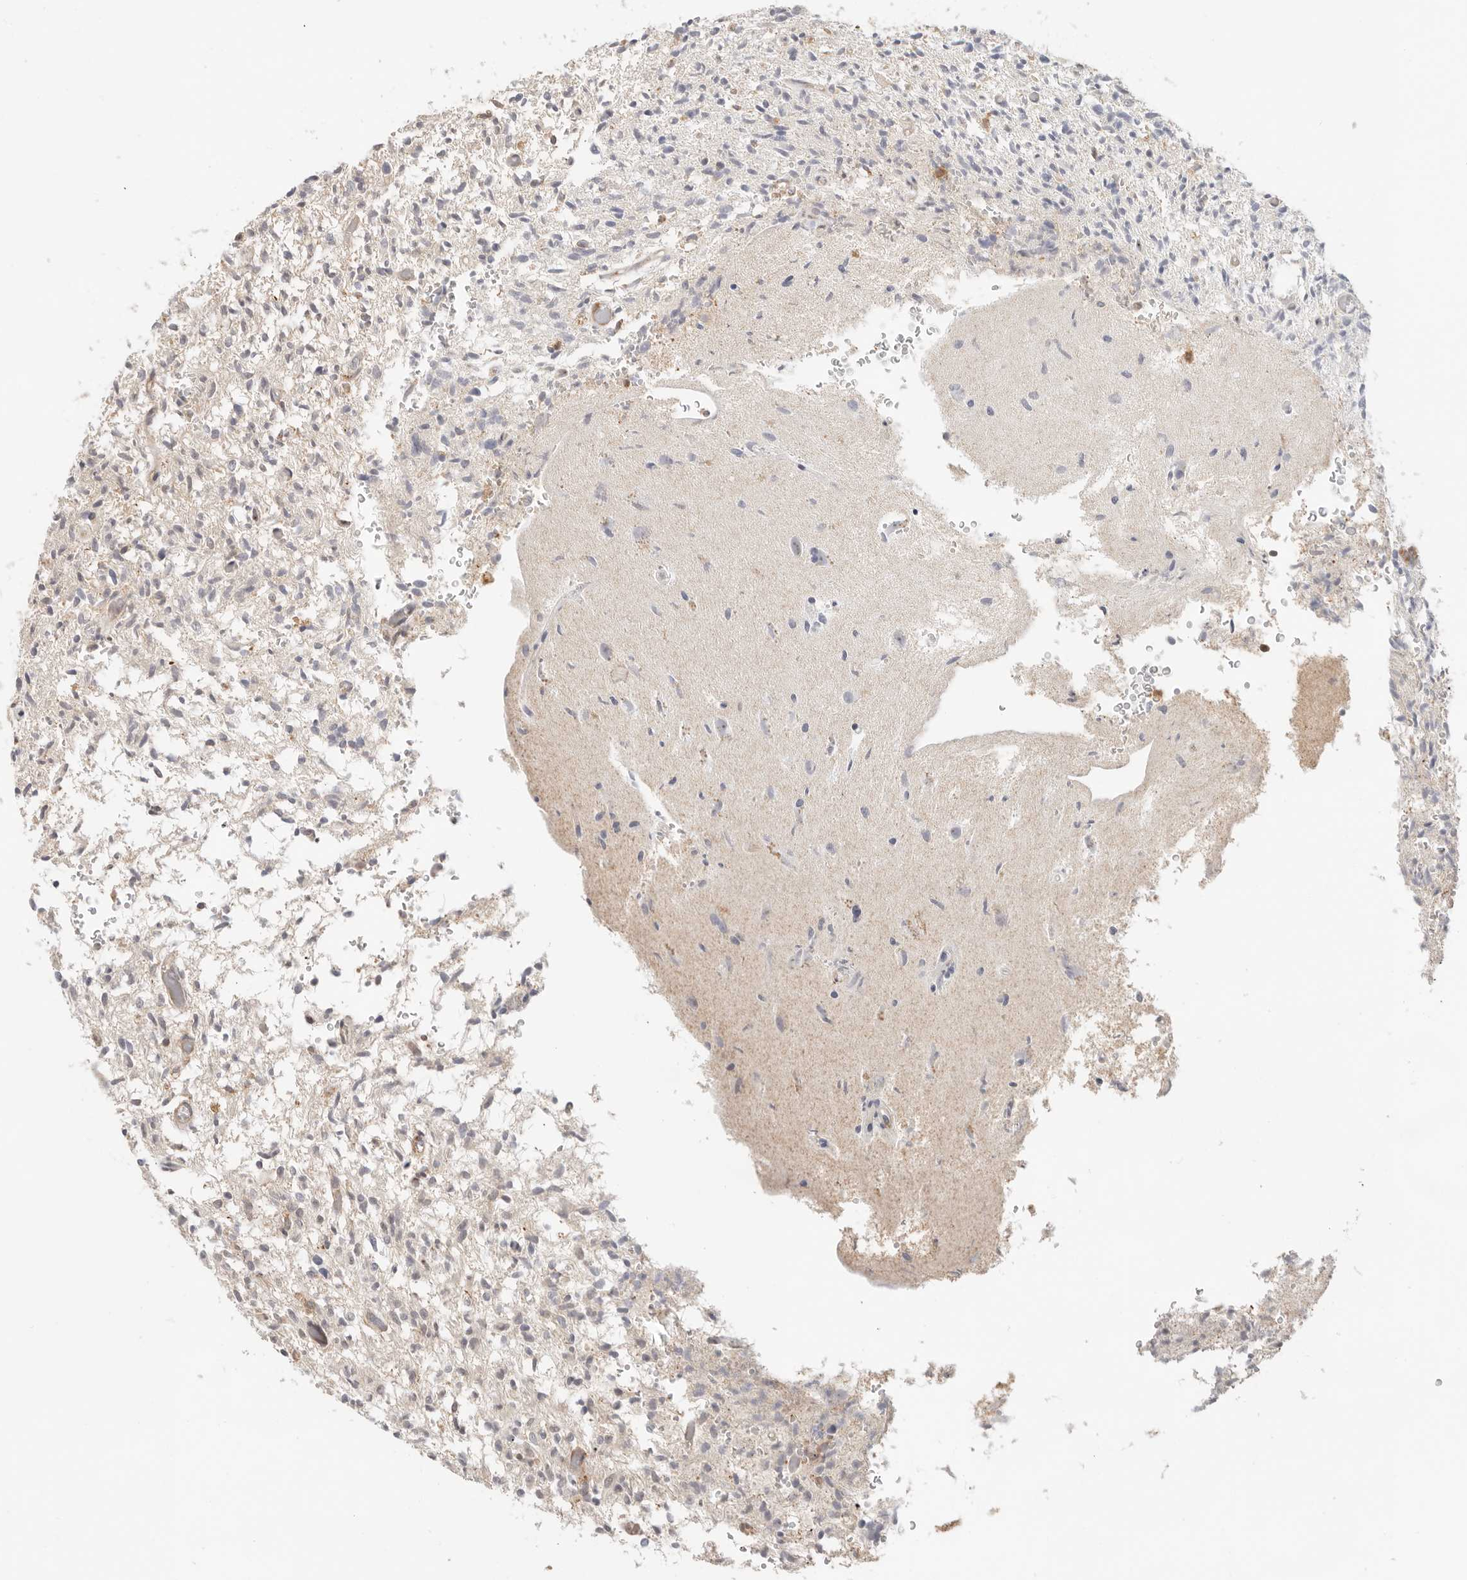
{"staining": {"intensity": "weak", "quantity": "25%-75%", "location": "nuclear"}, "tissue": "glioma", "cell_type": "Tumor cells", "image_type": "cancer", "snomed": [{"axis": "morphology", "description": "Glioma, malignant, High grade"}, {"axis": "topography", "description": "Brain"}], "caption": "Immunohistochemistry (DAB (3,3'-diaminobenzidine)) staining of human glioma displays weak nuclear protein expression in about 25%-75% of tumor cells. (DAB (3,3'-diaminobenzidine) IHC, brown staining for protein, blue staining for nuclei).", "gene": "HEXD", "patient": {"sex": "female", "age": 57}}